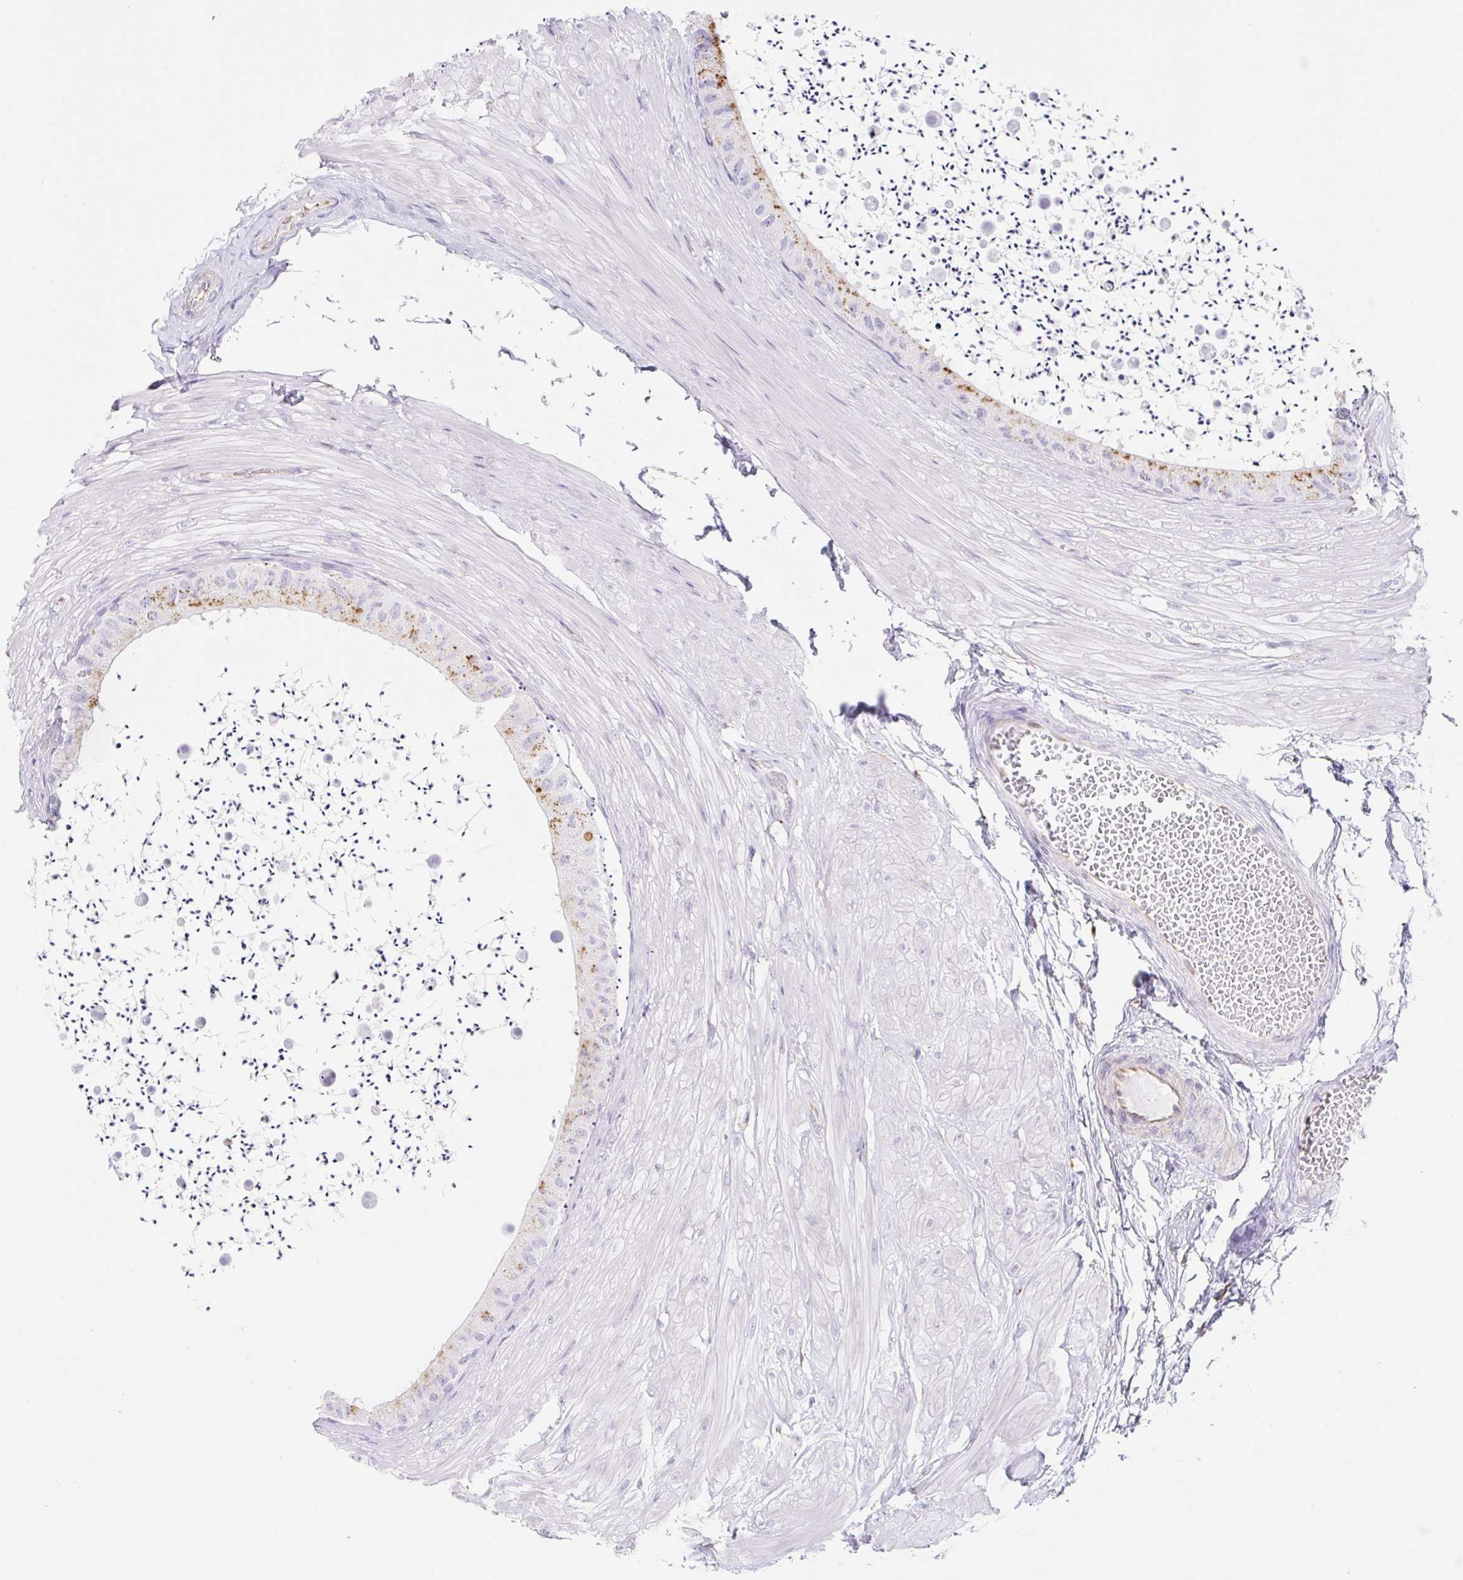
{"staining": {"intensity": "moderate", "quantity": "25%-75%", "location": "cytoplasmic/membranous"}, "tissue": "epididymis", "cell_type": "Glandular cells", "image_type": "normal", "snomed": [{"axis": "morphology", "description": "Normal tissue, NOS"}, {"axis": "topography", "description": "Epididymis"}, {"axis": "topography", "description": "Peripheral nerve tissue"}], "caption": "IHC (DAB) staining of normal human epididymis demonstrates moderate cytoplasmic/membranous protein staining in about 25%-75% of glandular cells.", "gene": "DKK4", "patient": {"sex": "male", "age": 32}}